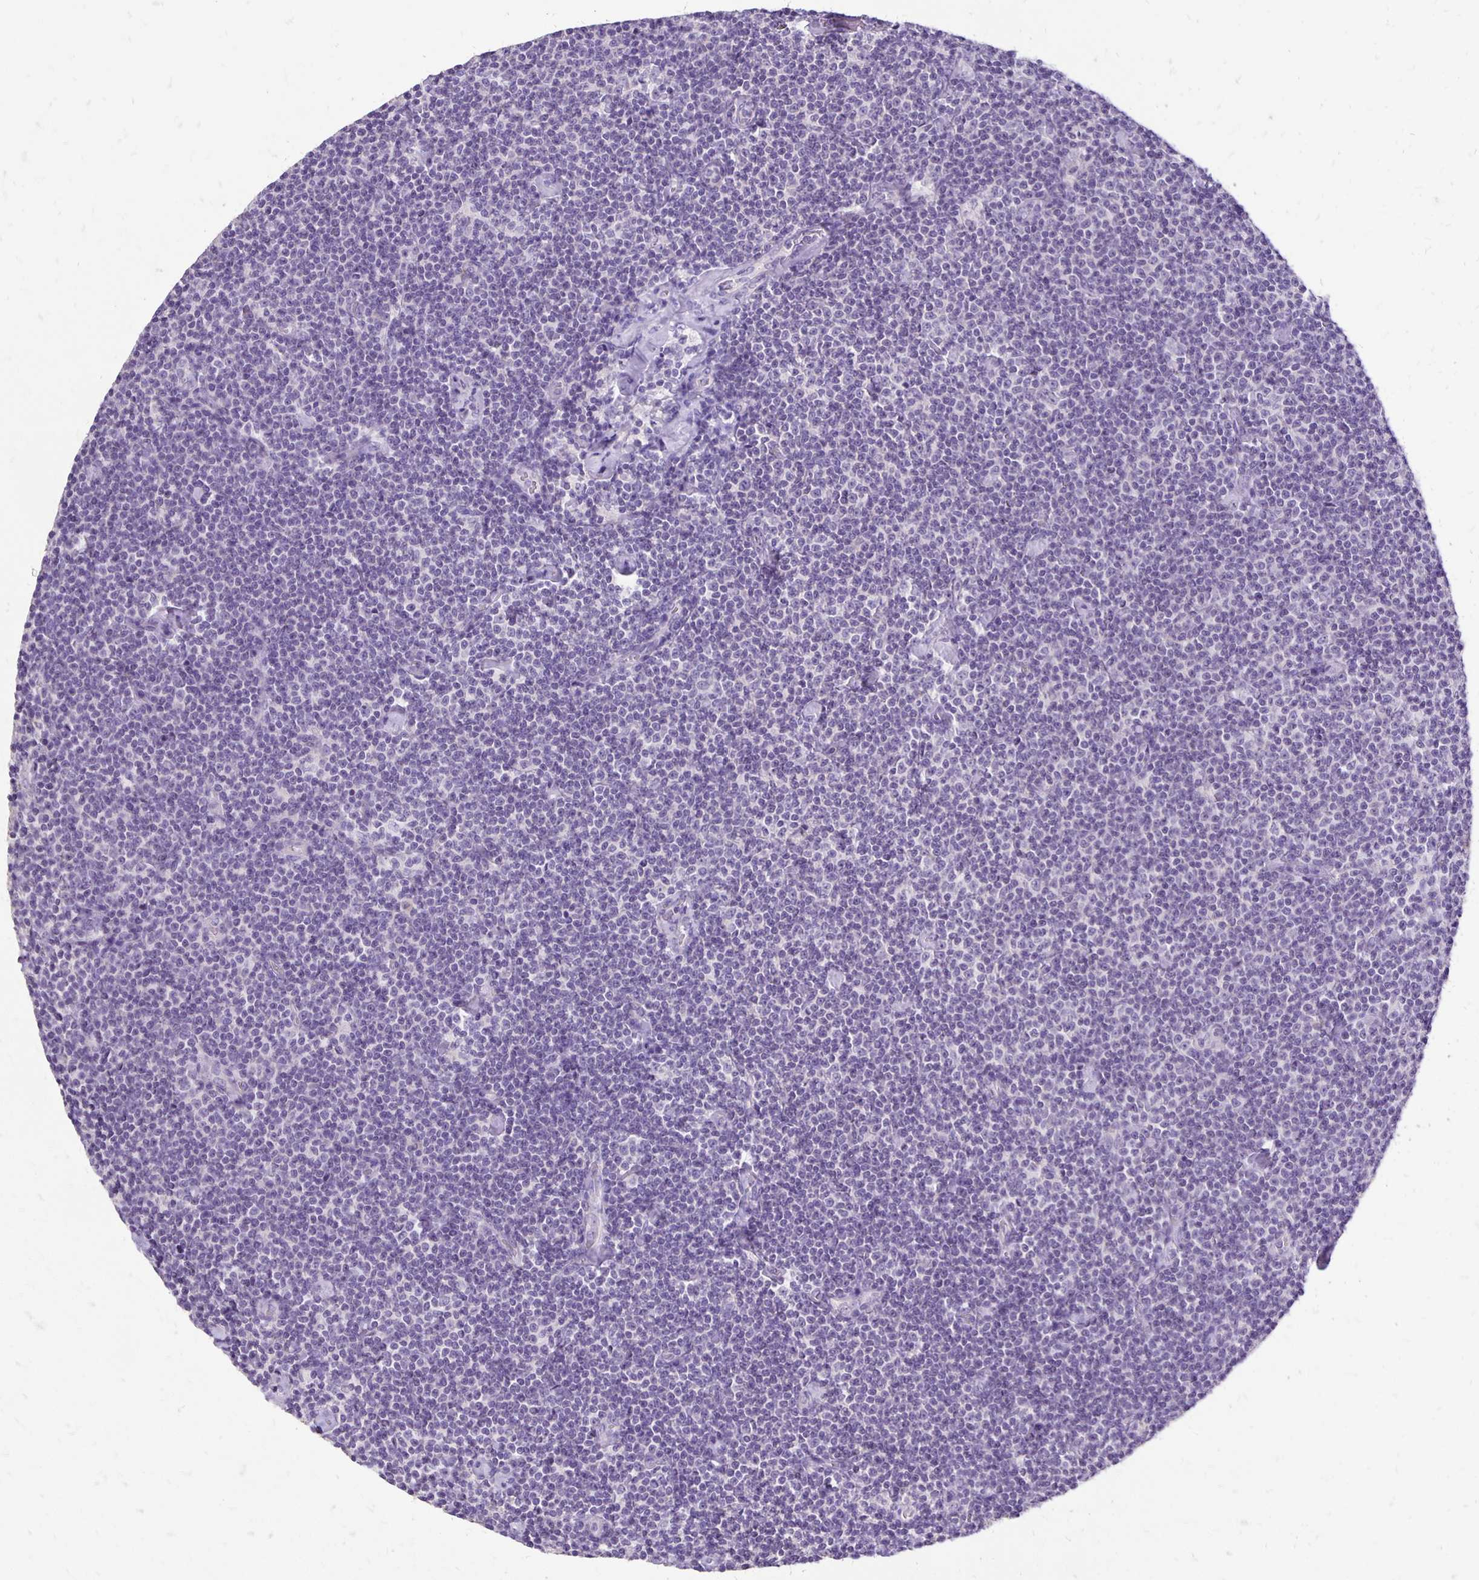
{"staining": {"intensity": "negative", "quantity": "none", "location": "none"}, "tissue": "lymphoma", "cell_type": "Tumor cells", "image_type": "cancer", "snomed": [{"axis": "morphology", "description": "Malignant lymphoma, non-Hodgkin's type, Low grade"}, {"axis": "topography", "description": "Lymph node"}], "caption": "Malignant lymphoma, non-Hodgkin's type (low-grade) was stained to show a protein in brown. There is no significant expression in tumor cells. (Stains: DAB (3,3'-diaminobenzidine) immunohistochemistry with hematoxylin counter stain, Microscopy: brightfield microscopy at high magnification).", "gene": "ANKRD45", "patient": {"sex": "male", "age": 81}}